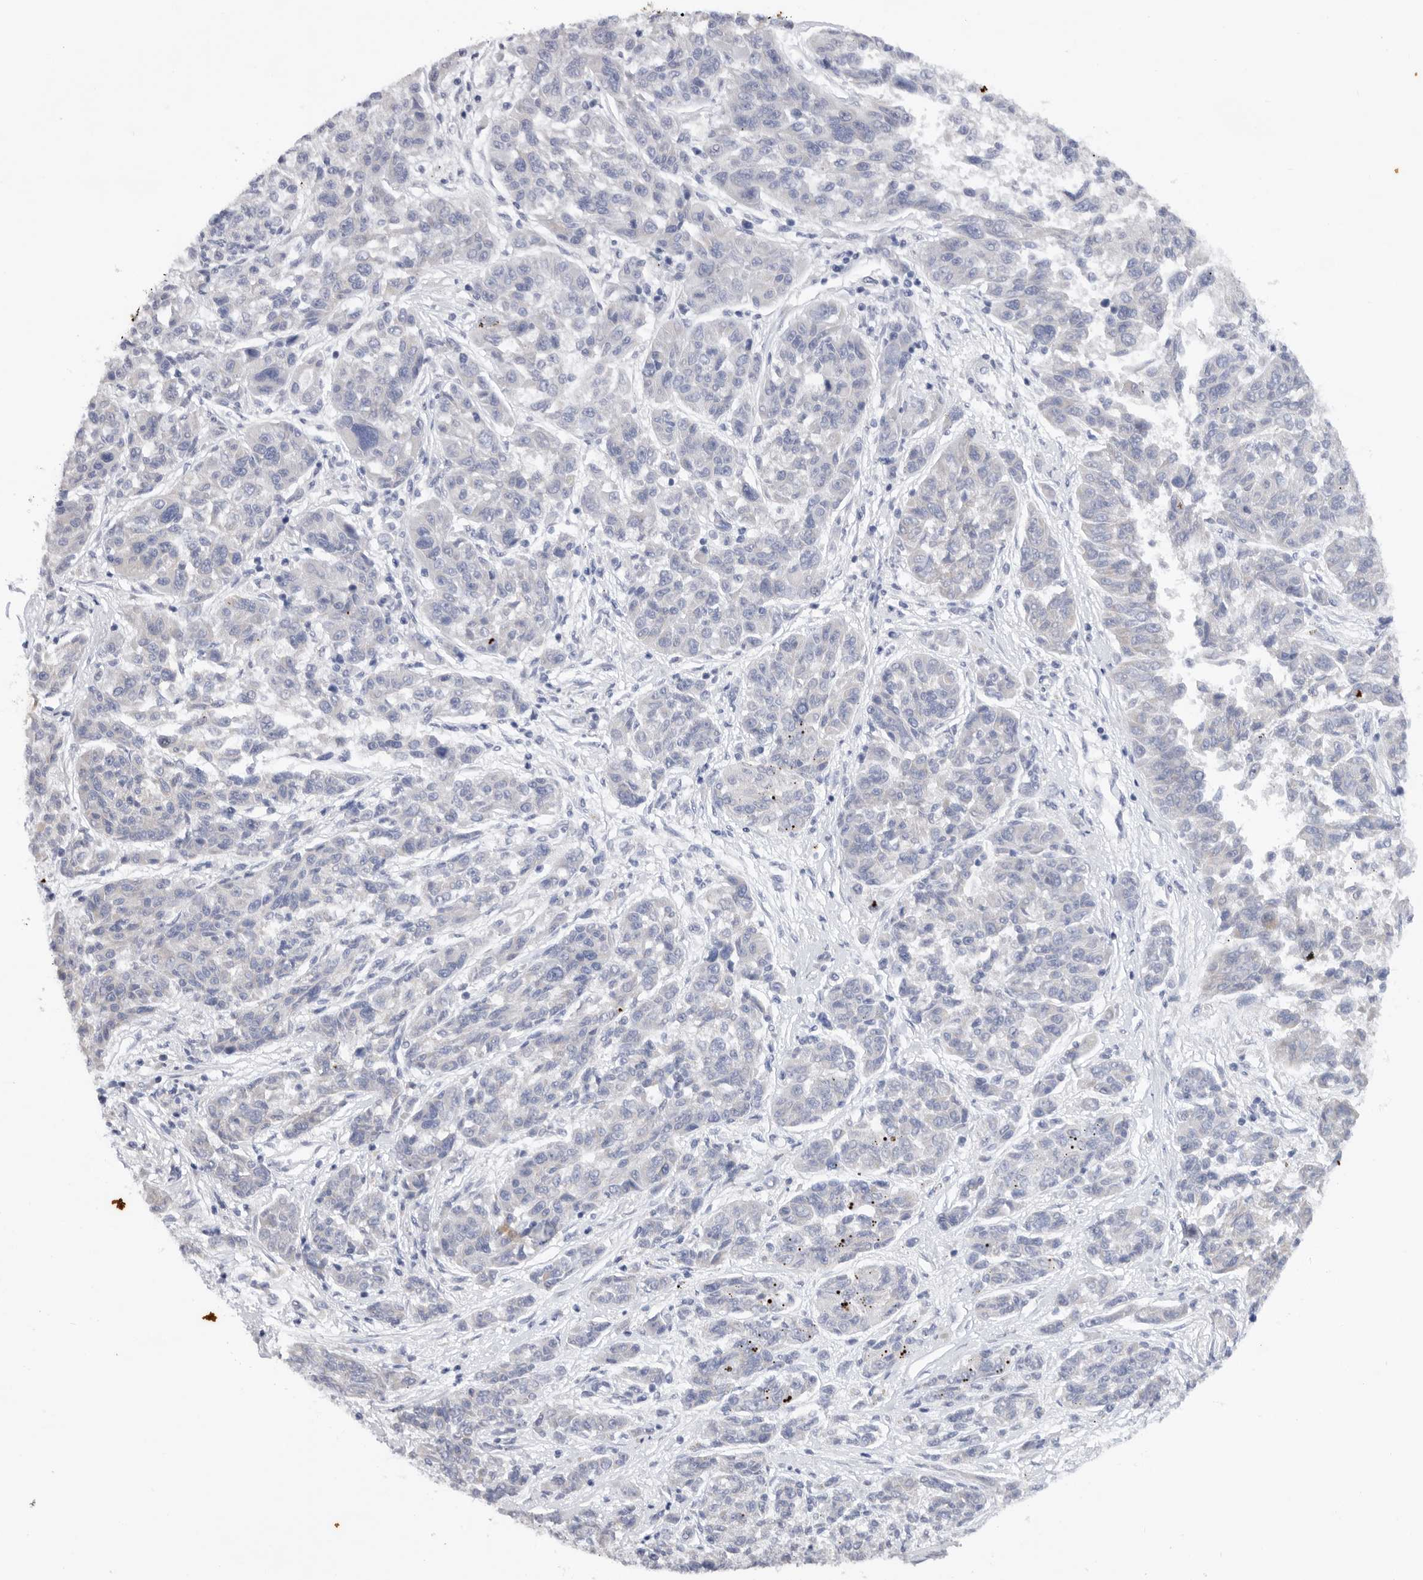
{"staining": {"intensity": "negative", "quantity": "none", "location": "none"}, "tissue": "melanoma", "cell_type": "Tumor cells", "image_type": "cancer", "snomed": [{"axis": "morphology", "description": "Malignant melanoma, NOS"}, {"axis": "topography", "description": "Skin"}], "caption": "DAB (3,3'-diaminobenzidine) immunohistochemical staining of human malignant melanoma displays no significant staining in tumor cells.", "gene": "MTFR1L", "patient": {"sex": "male", "age": 53}}